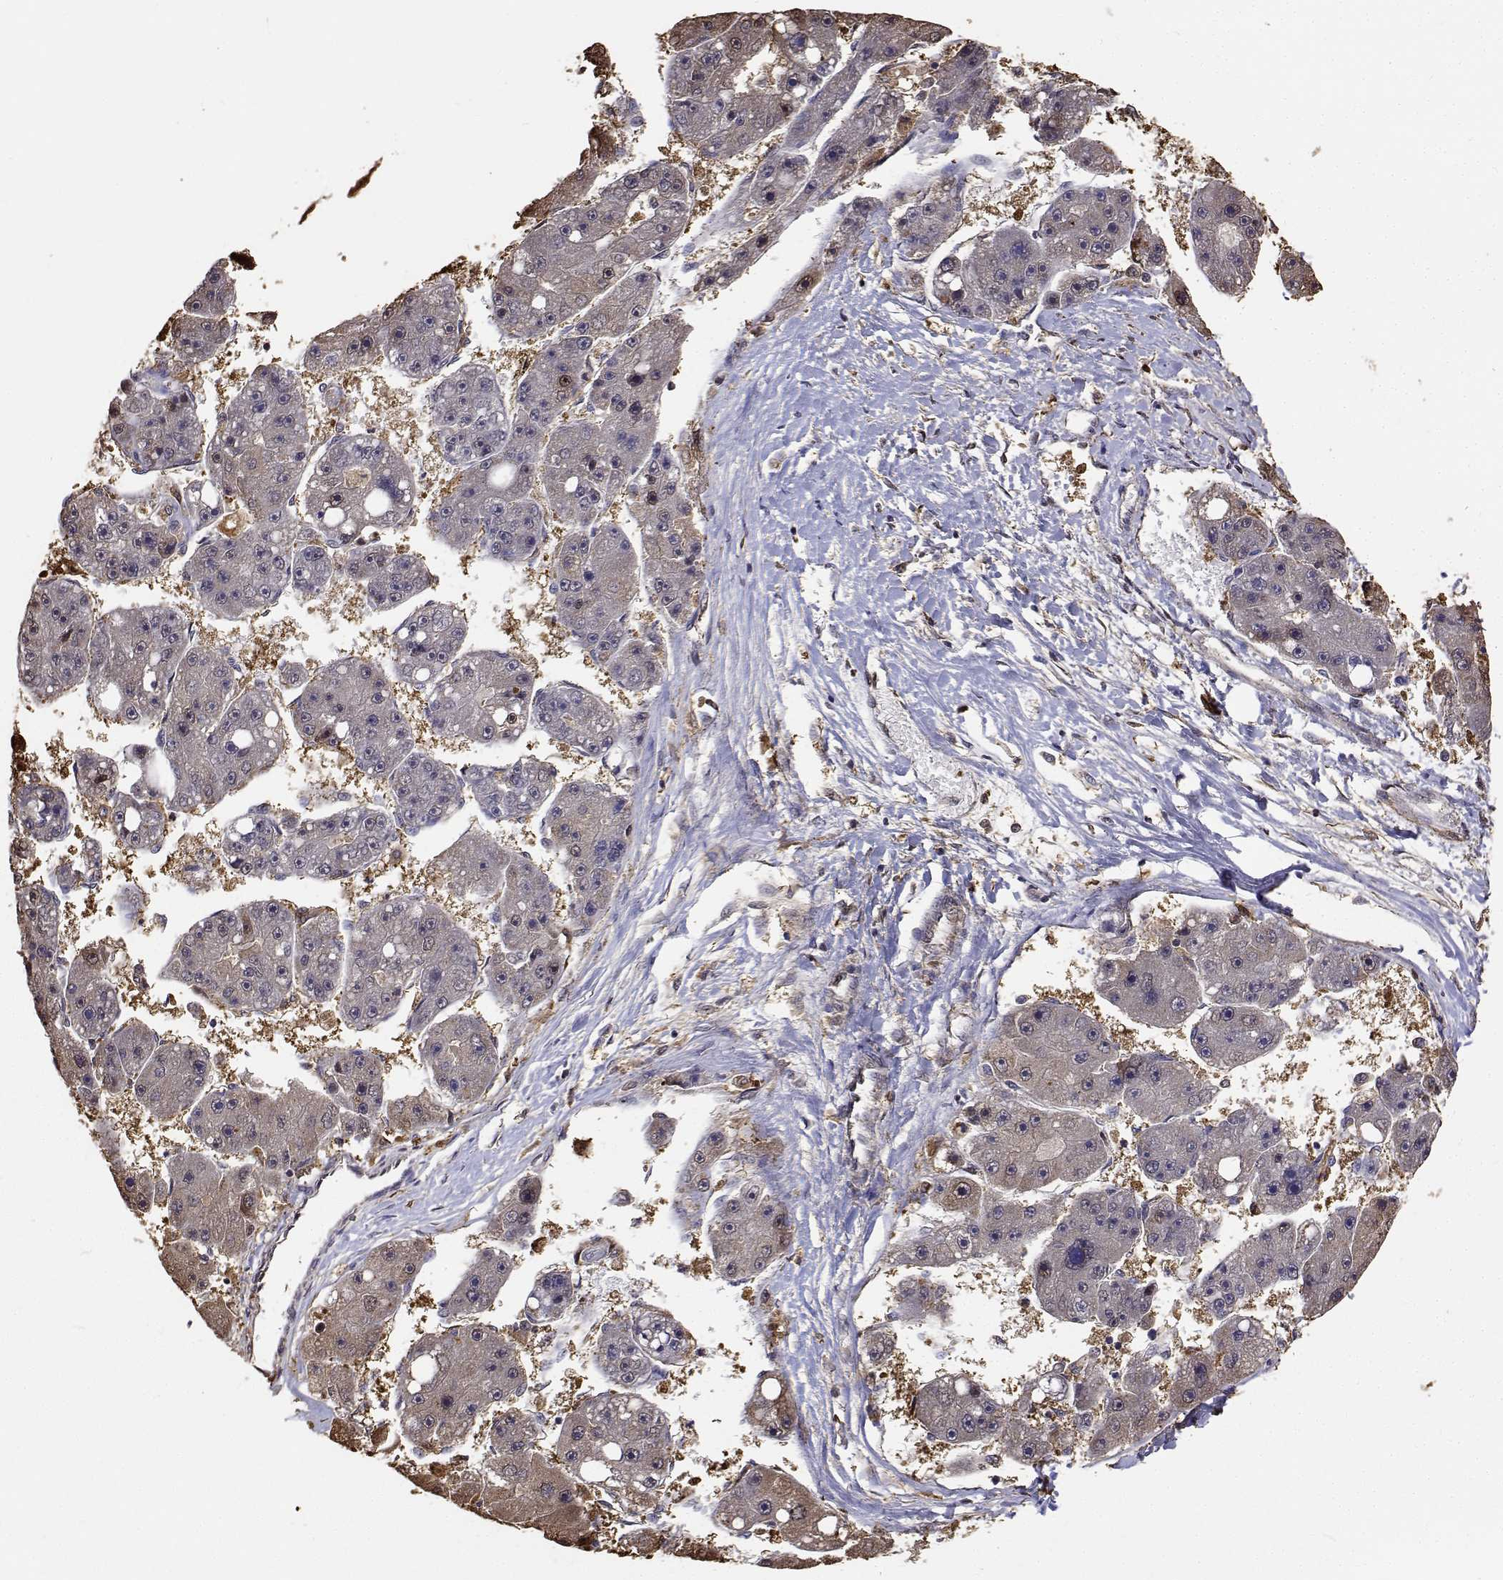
{"staining": {"intensity": "moderate", "quantity": "<25%", "location": "cytoplasmic/membranous,nuclear"}, "tissue": "liver cancer", "cell_type": "Tumor cells", "image_type": "cancer", "snomed": [{"axis": "morphology", "description": "Carcinoma, Hepatocellular, NOS"}, {"axis": "topography", "description": "Liver"}], "caption": "IHC (DAB (3,3'-diaminobenzidine)) staining of liver hepatocellular carcinoma shows moderate cytoplasmic/membranous and nuclear protein positivity in approximately <25% of tumor cells.", "gene": "PCID2", "patient": {"sex": "female", "age": 61}}